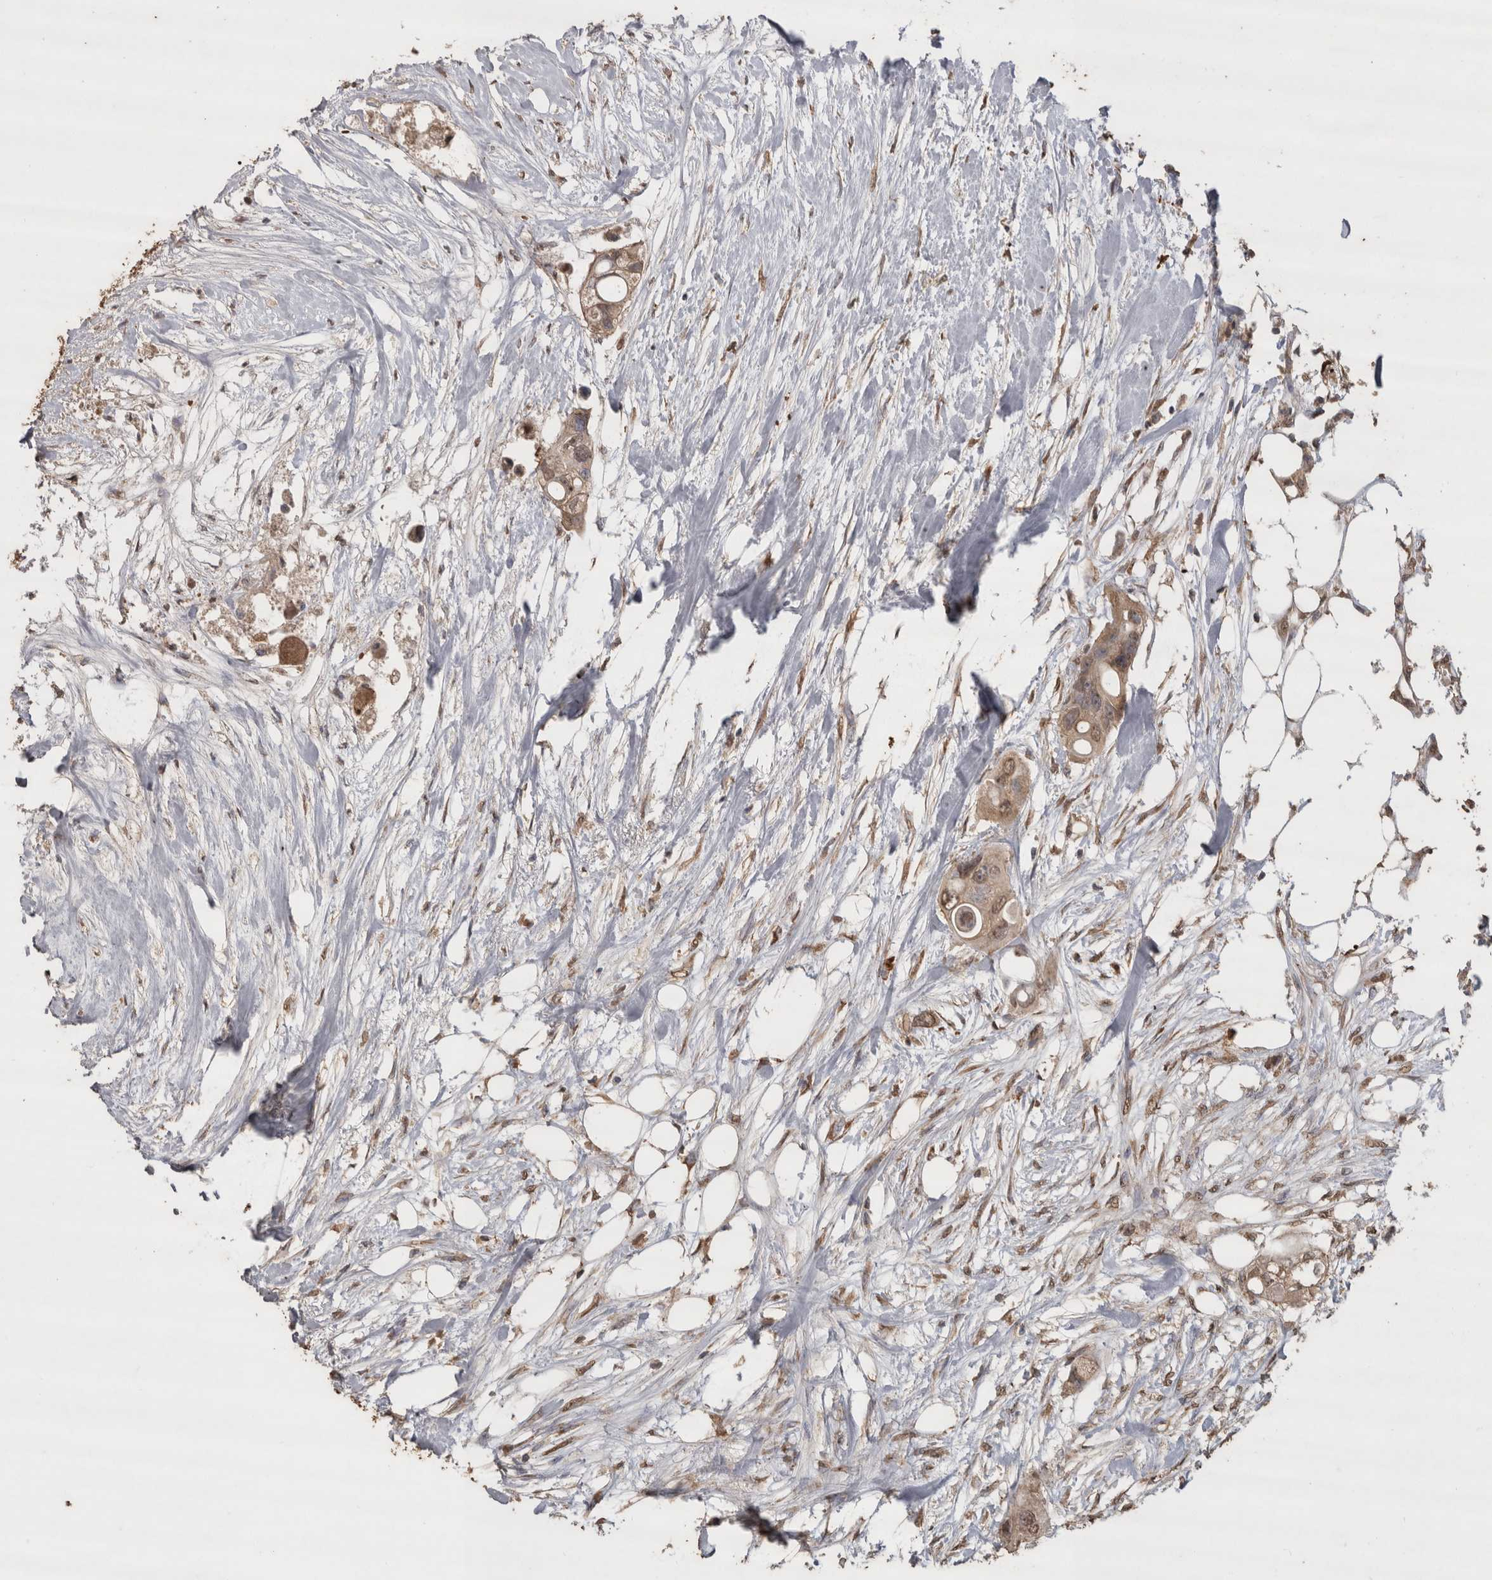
{"staining": {"intensity": "weak", "quantity": ">75%", "location": "cytoplasmic/membranous,nuclear"}, "tissue": "colorectal cancer", "cell_type": "Tumor cells", "image_type": "cancer", "snomed": [{"axis": "morphology", "description": "Adenocarcinoma, NOS"}, {"axis": "topography", "description": "Colon"}], "caption": "High-power microscopy captured an IHC photomicrograph of adenocarcinoma (colorectal), revealing weak cytoplasmic/membranous and nuclear staining in approximately >75% of tumor cells. (DAB (3,3'-diaminobenzidine) IHC, brown staining for protein, blue staining for nuclei).", "gene": "CRELD2", "patient": {"sex": "female", "age": 57}}